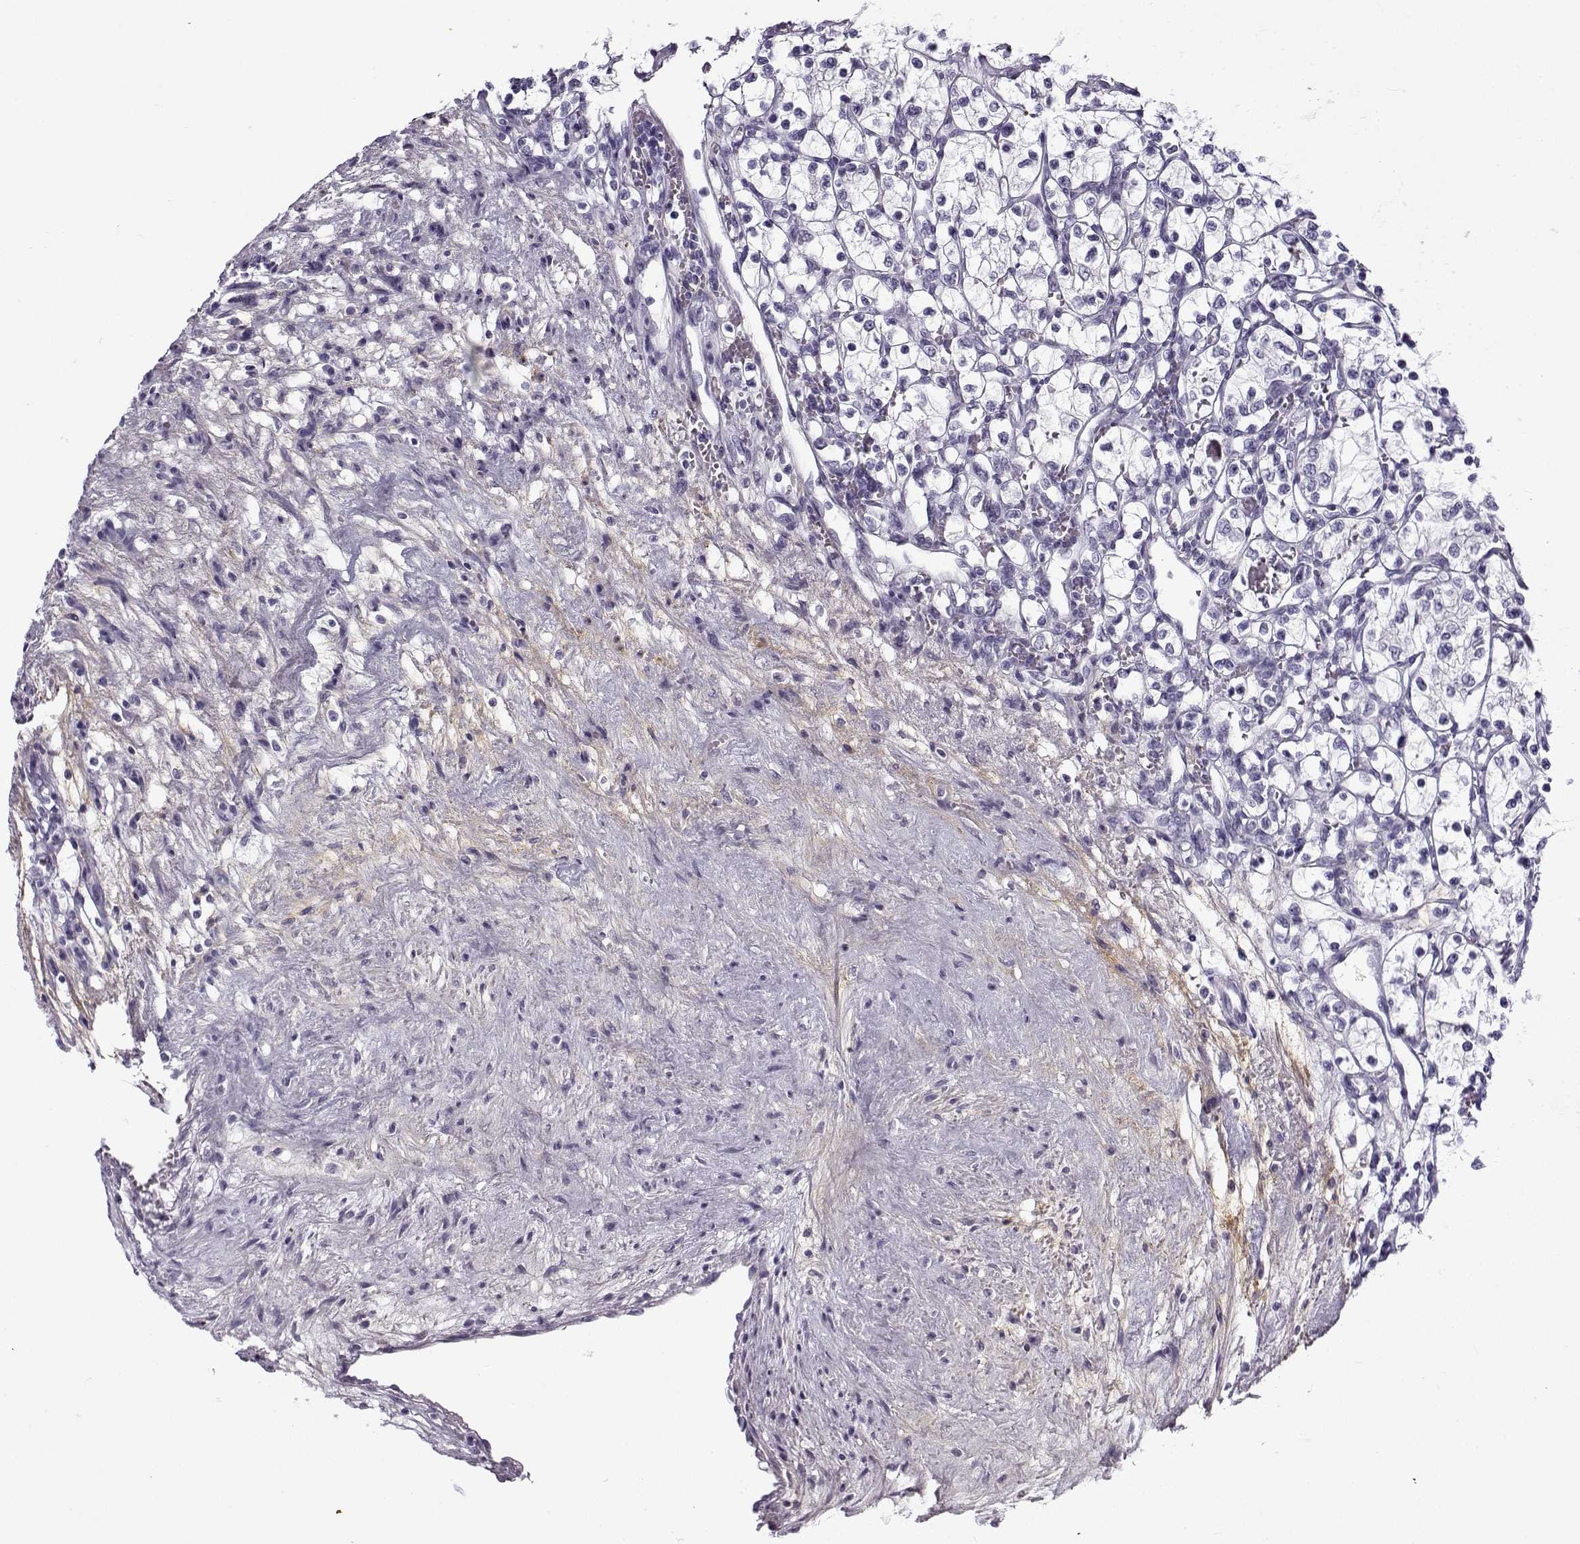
{"staining": {"intensity": "negative", "quantity": "none", "location": "none"}, "tissue": "renal cancer", "cell_type": "Tumor cells", "image_type": "cancer", "snomed": [{"axis": "morphology", "description": "Adenocarcinoma, NOS"}, {"axis": "topography", "description": "Kidney"}], "caption": "A micrograph of renal cancer stained for a protein shows no brown staining in tumor cells.", "gene": "GTSF1L", "patient": {"sex": "female", "age": 69}}